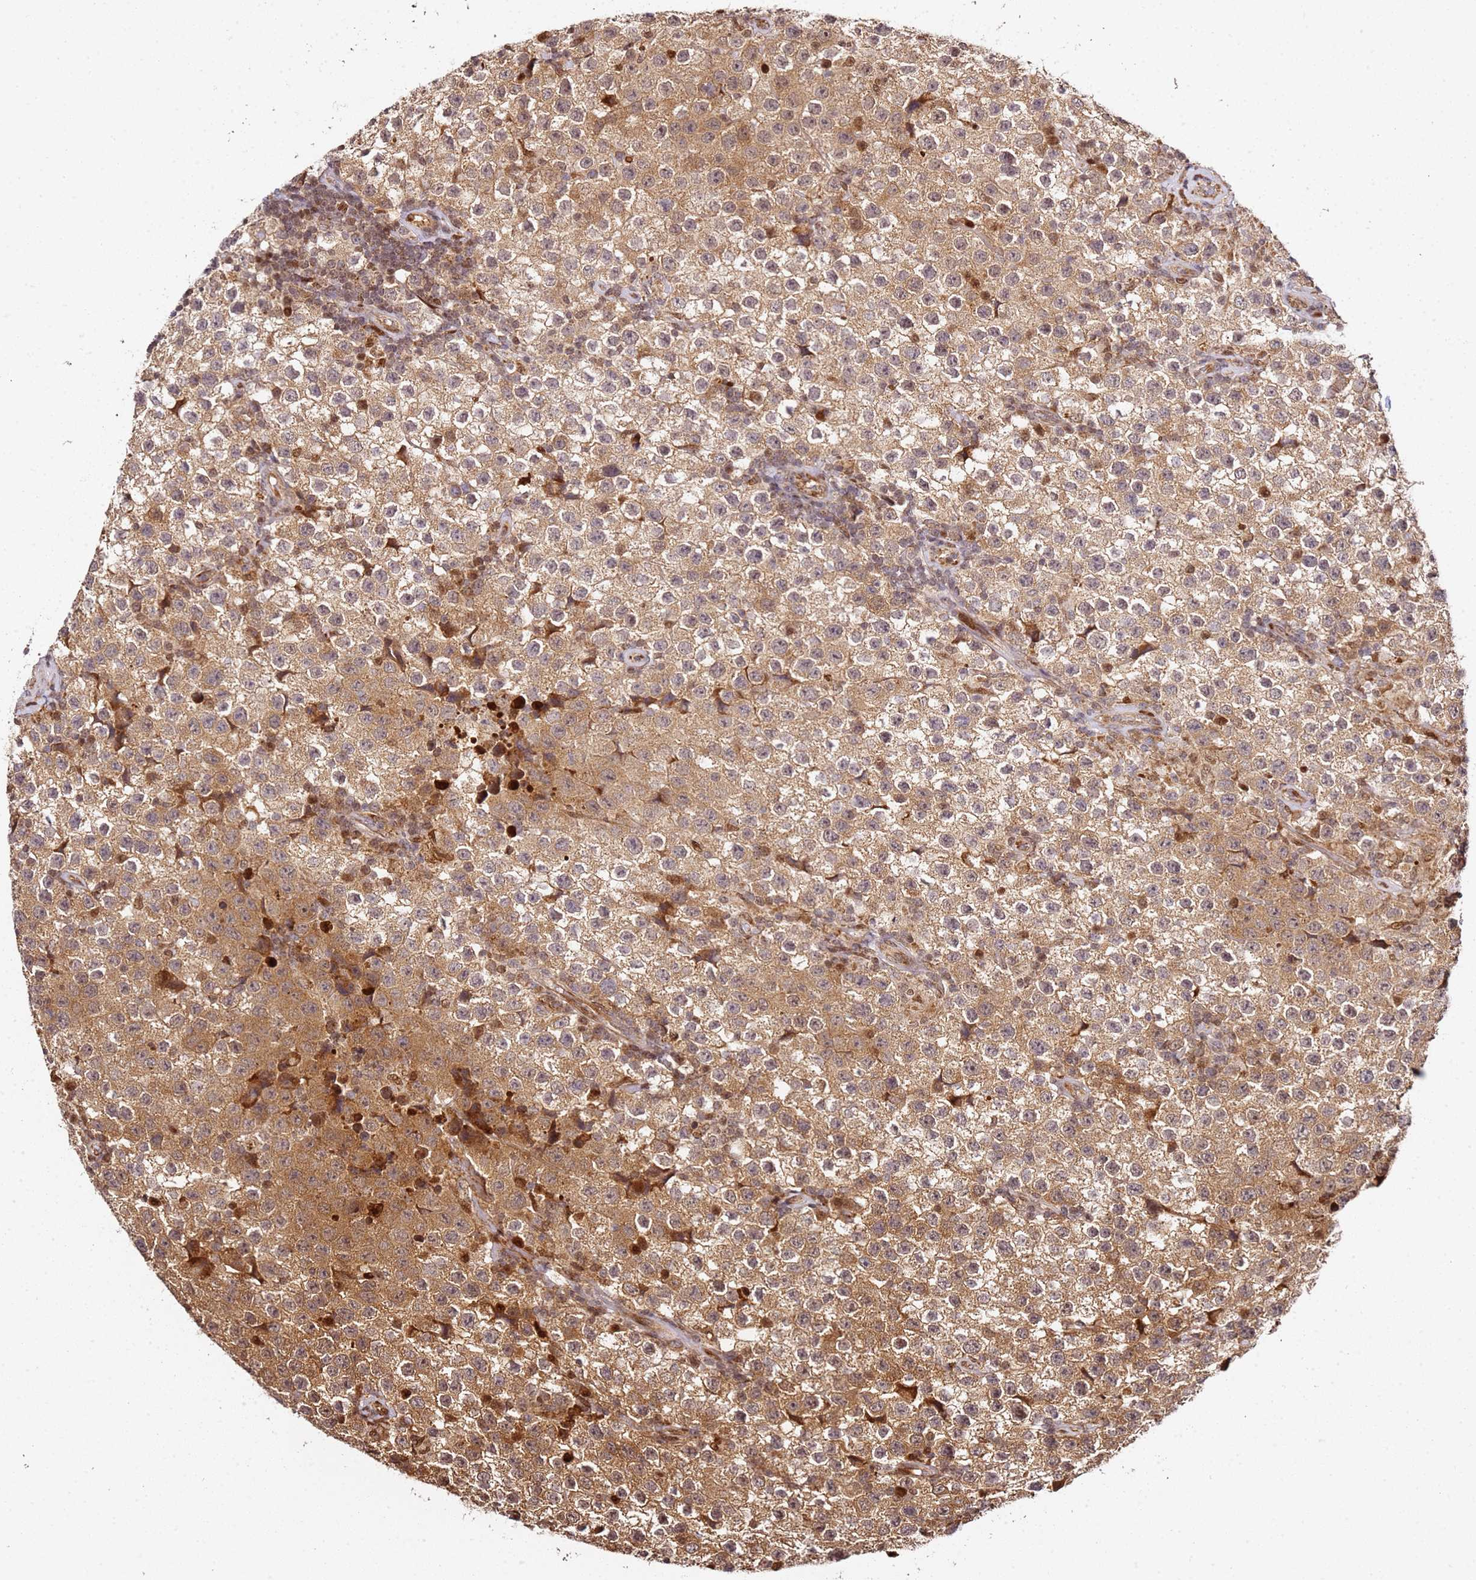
{"staining": {"intensity": "moderate", "quantity": ">75%", "location": "cytoplasmic/membranous"}, "tissue": "testis cancer", "cell_type": "Tumor cells", "image_type": "cancer", "snomed": [{"axis": "morphology", "description": "Seminoma, NOS"}, {"axis": "morphology", "description": "Carcinoma, Embryonal, NOS"}, {"axis": "topography", "description": "Testis"}], "caption": "Brown immunohistochemical staining in human testis embryonal carcinoma reveals moderate cytoplasmic/membranous positivity in approximately >75% of tumor cells.", "gene": "SMOX", "patient": {"sex": "male", "age": 41}}